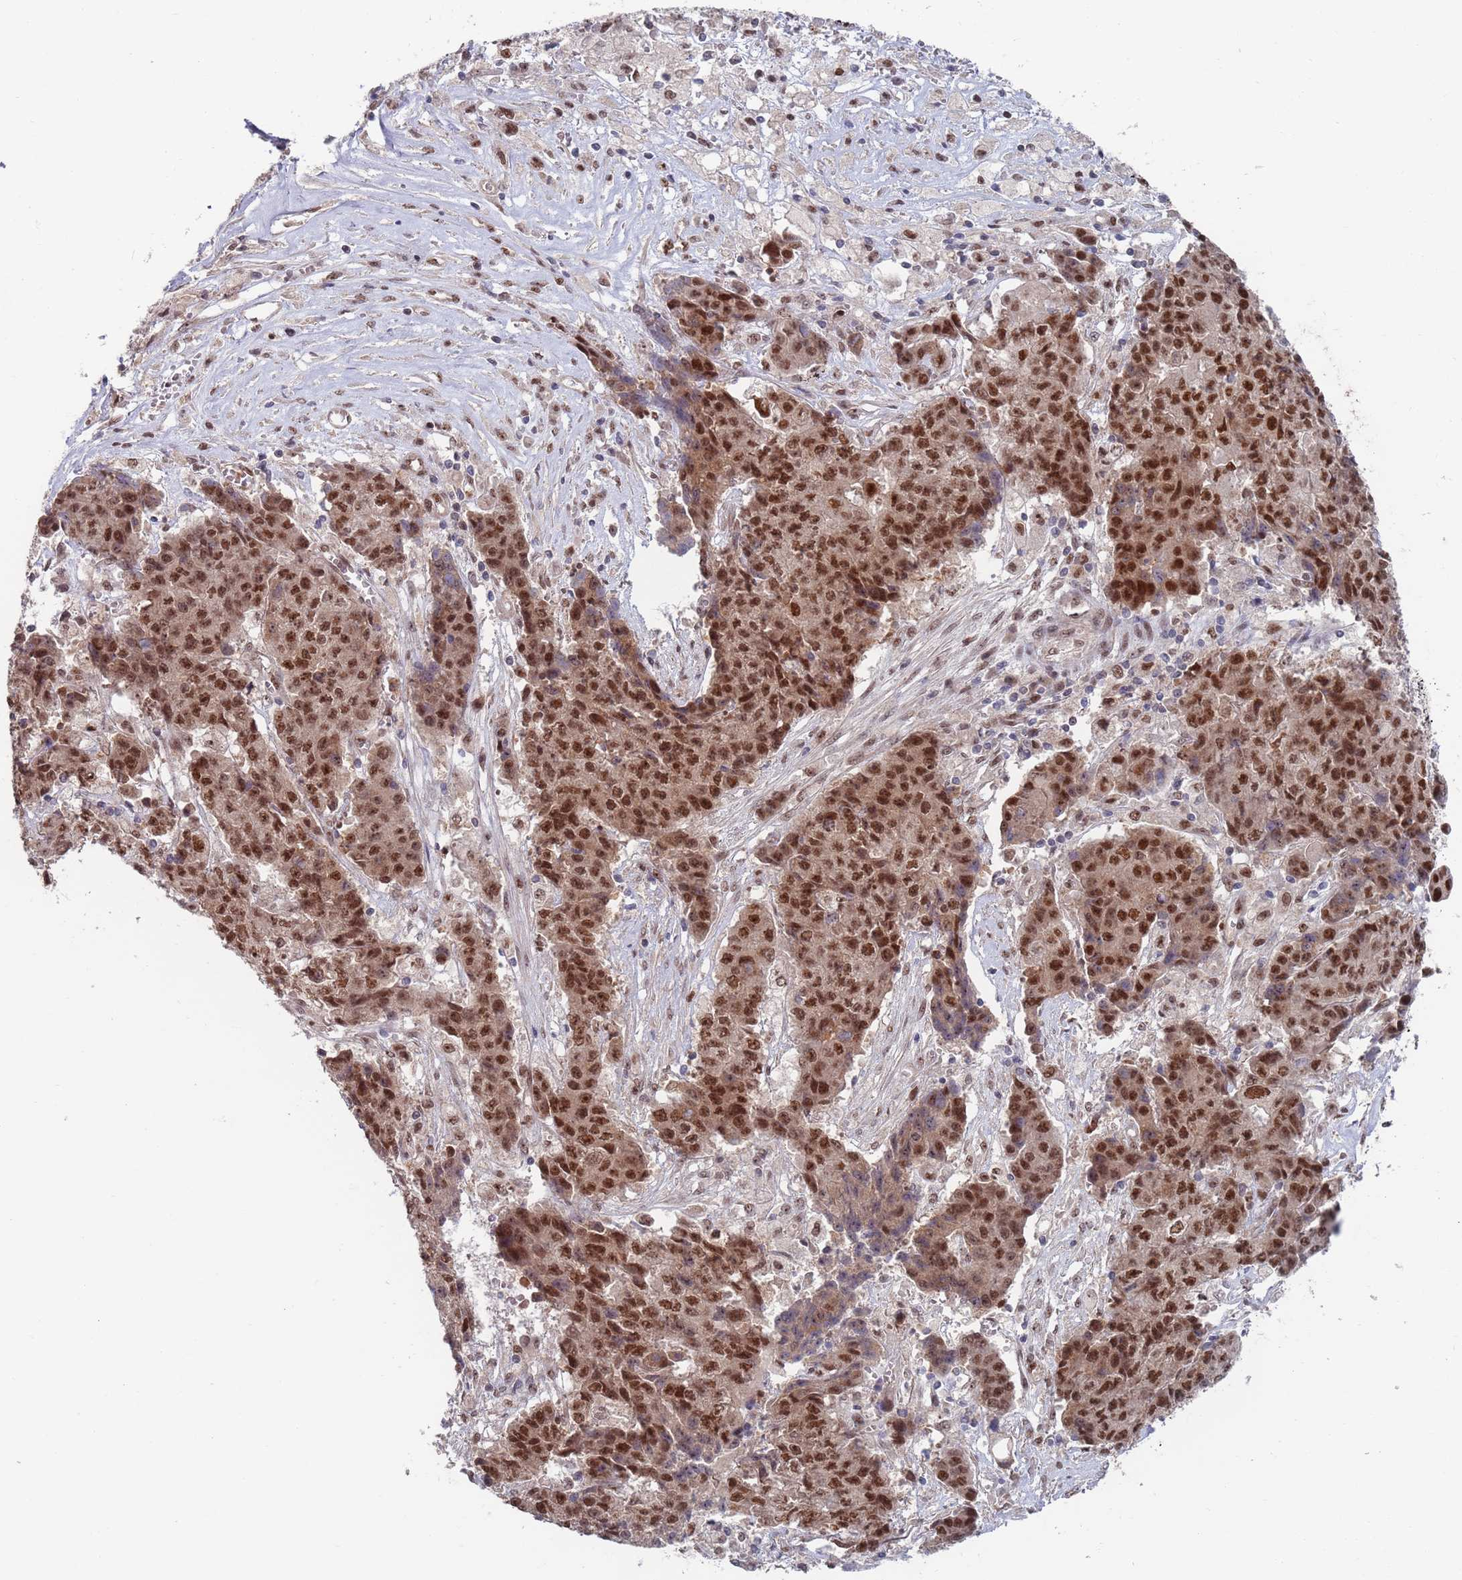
{"staining": {"intensity": "moderate", "quantity": "25%-75%", "location": "nuclear"}, "tissue": "ovarian cancer", "cell_type": "Tumor cells", "image_type": "cancer", "snomed": [{"axis": "morphology", "description": "Carcinoma, endometroid"}, {"axis": "topography", "description": "Ovary"}], "caption": "Moderate nuclear expression is identified in approximately 25%-75% of tumor cells in ovarian cancer. The staining was performed using DAB (3,3'-diaminobenzidine), with brown indicating positive protein expression. Nuclei are stained blue with hematoxylin.", "gene": "RPP25", "patient": {"sex": "female", "age": 42}}